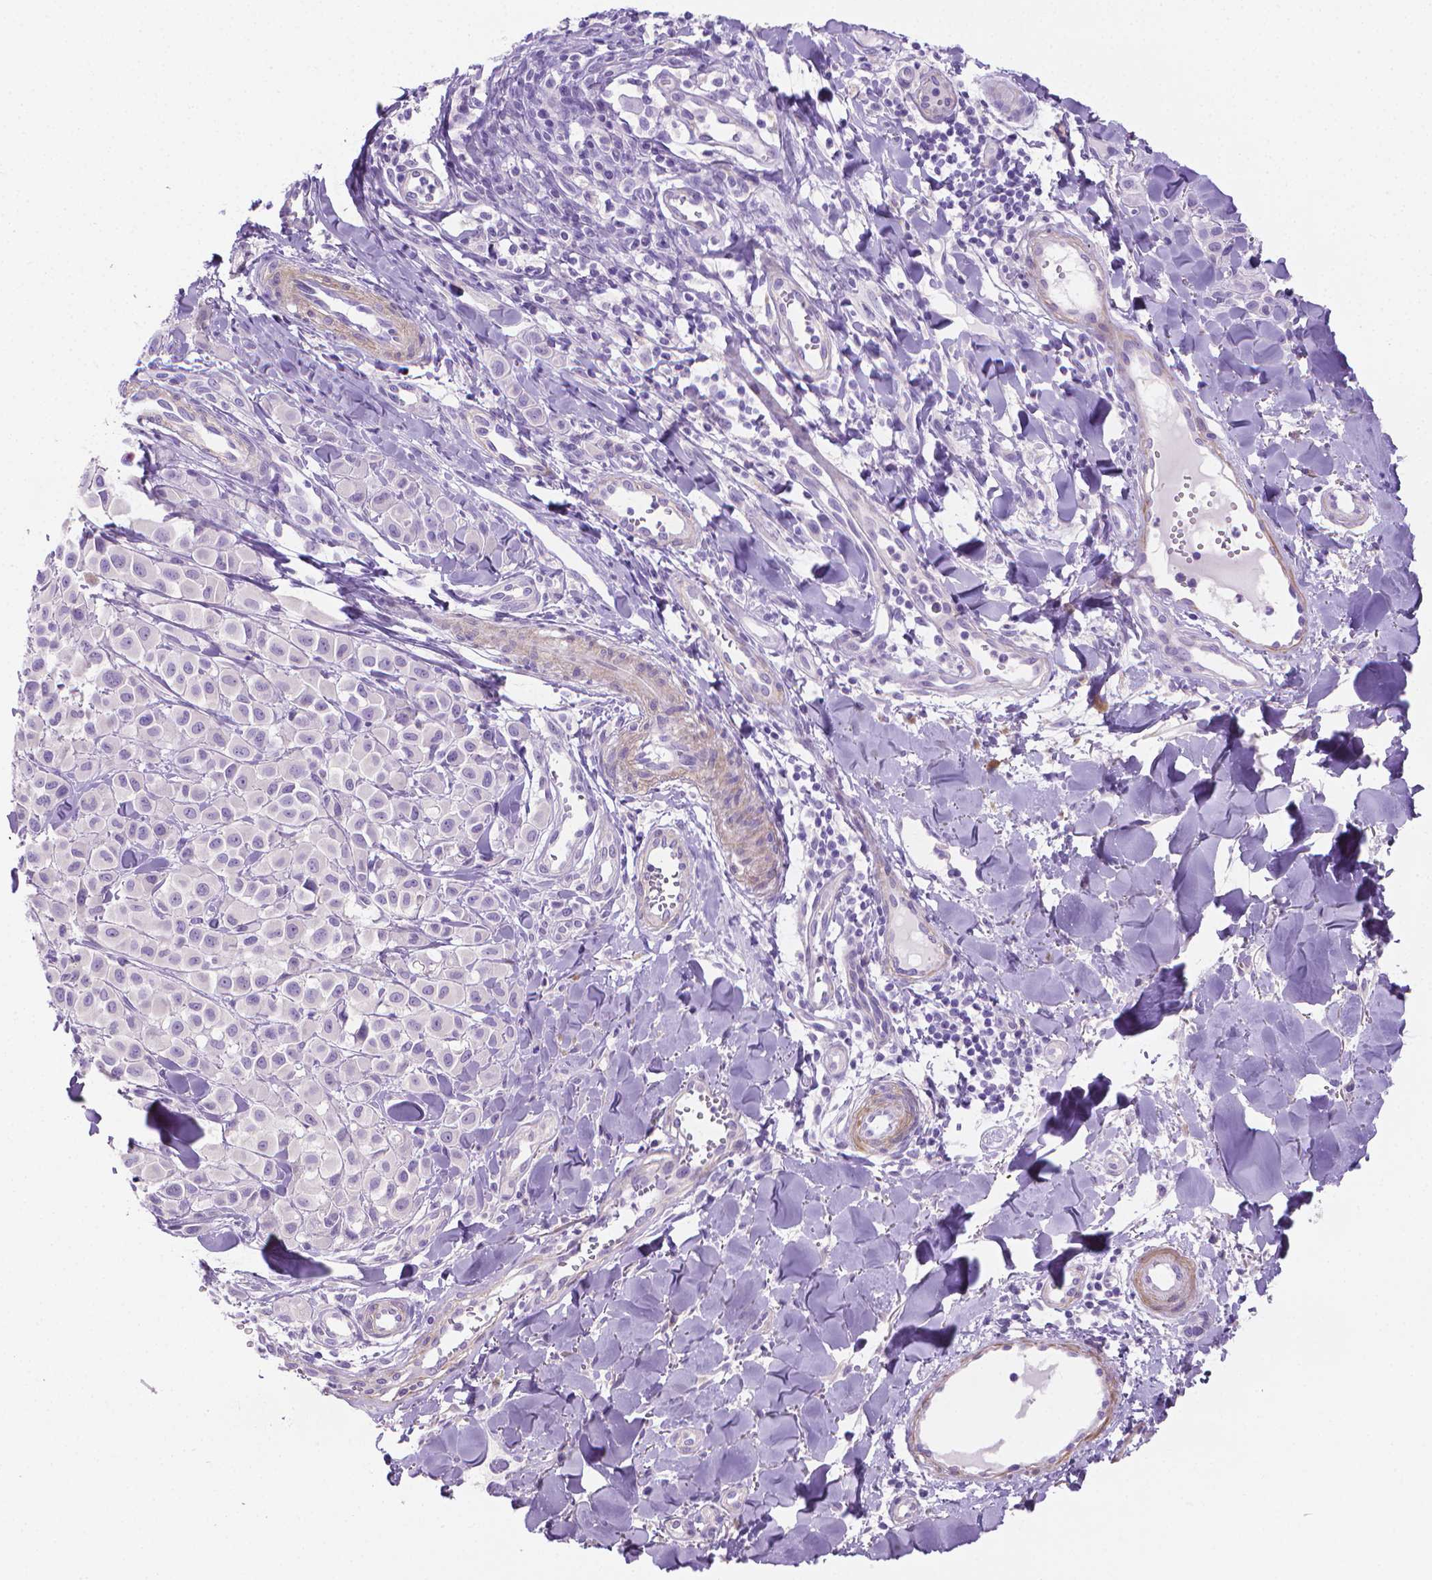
{"staining": {"intensity": "negative", "quantity": "none", "location": "none"}, "tissue": "melanoma", "cell_type": "Tumor cells", "image_type": "cancer", "snomed": [{"axis": "morphology", "description": "Malignant melanoma, NOS"}, {"axis": "topography", "description": "Skin"}], "caption": "High magnification brightfield microscopy of malignant melanoma stained with DAB (3,3'-diaminobenzidine) (brown) and counterstained with hematoxylin (blue): tumor cells show no significant expression.", "gene": "FASN", "patient": {"sex": "male", "age": 77}}